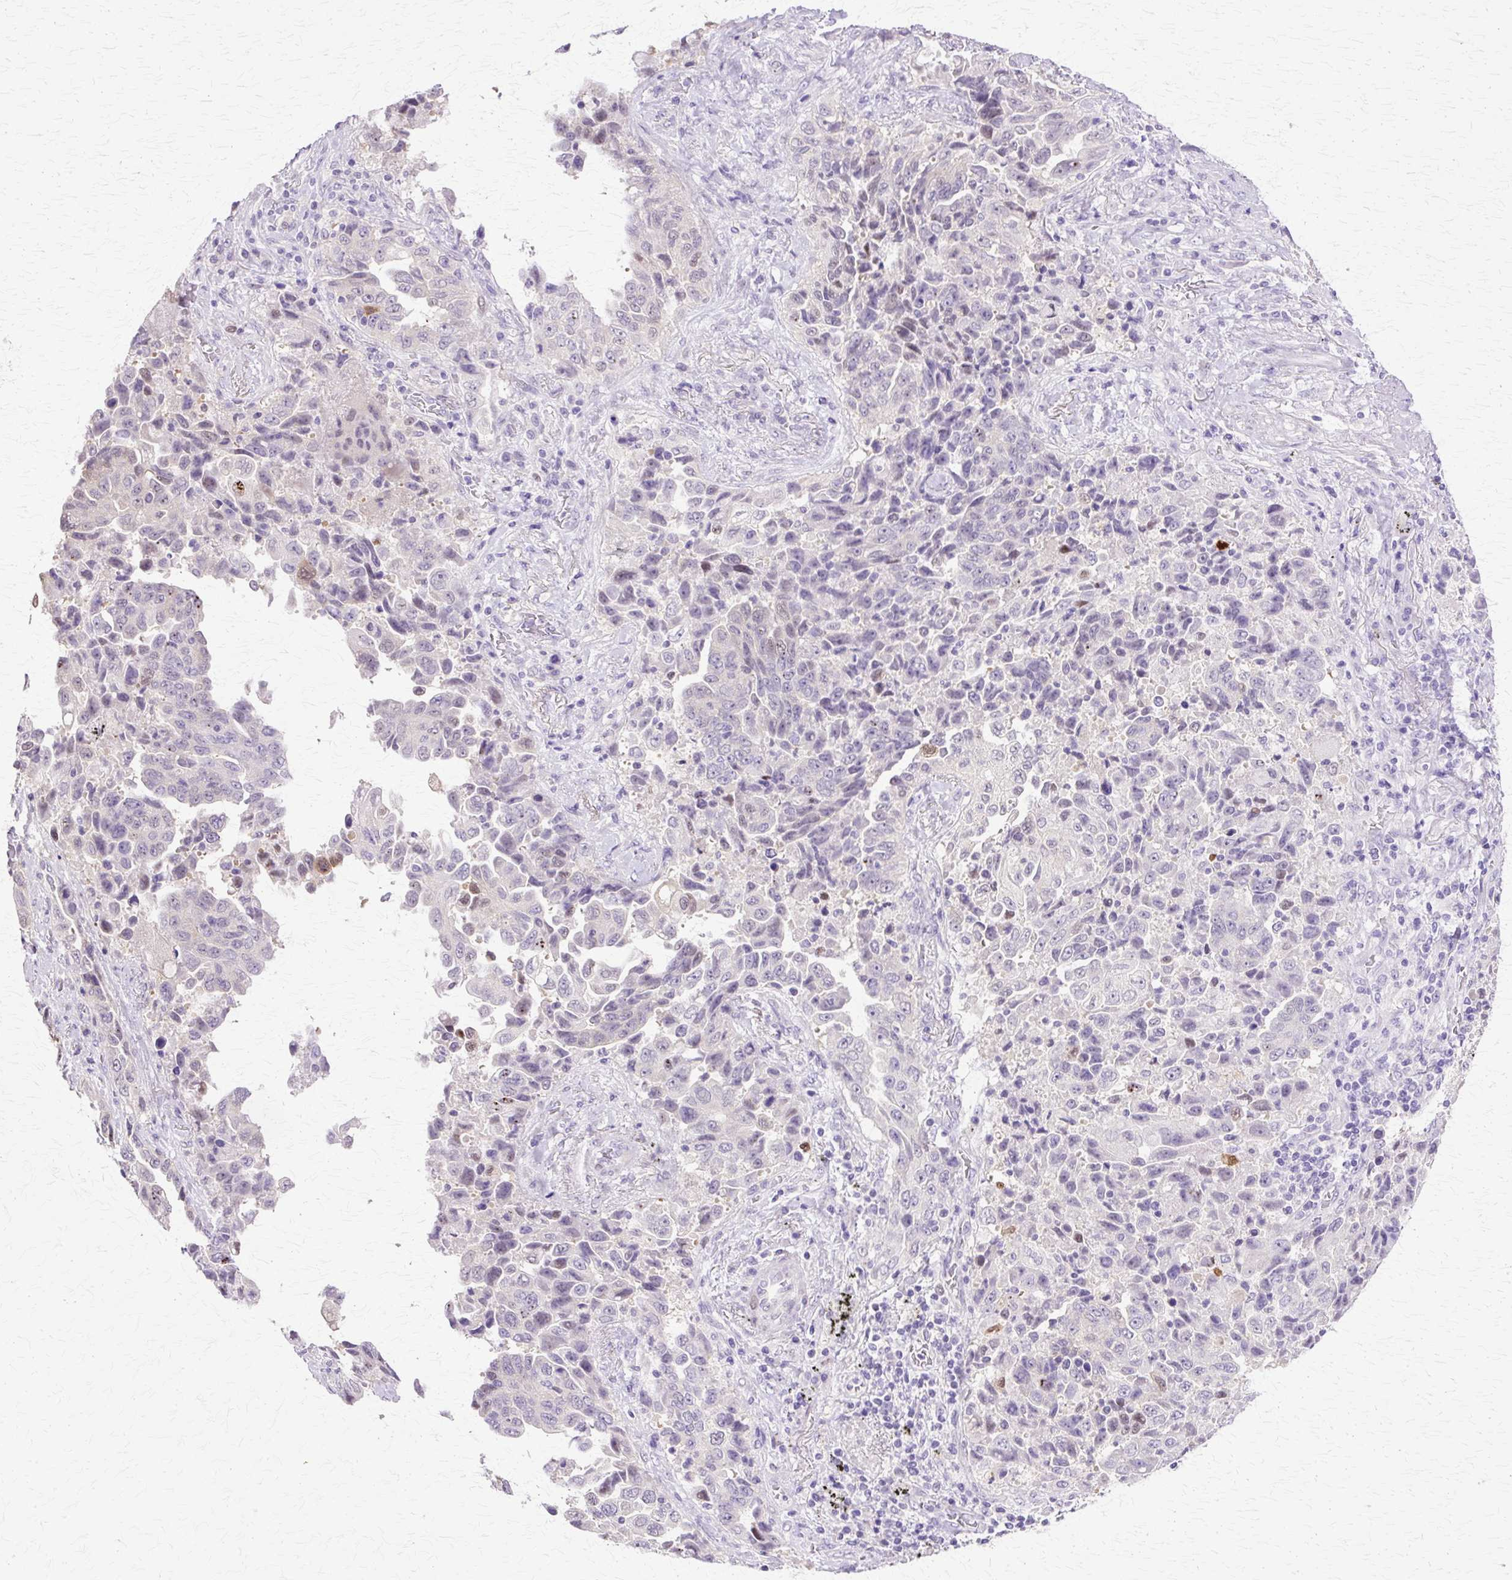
{"staining": {"intensity": "negative", "quantity": "none", "location": "none"}, "tissue": "lung cancer", "cell_type": "Tumor cells", "image_type": "cancer", "snomed": [{"axis": "morphology", "description": "Adenocarcinoma, NOS"}, {"axis": "topography", "description": "Lung"}], "caption": "This is an IHC image of lung adenocarcinoma. There is no positivity in tumor cells.", "gene": "HSPA8", "patient": {"sex": "female", "age": 51}}